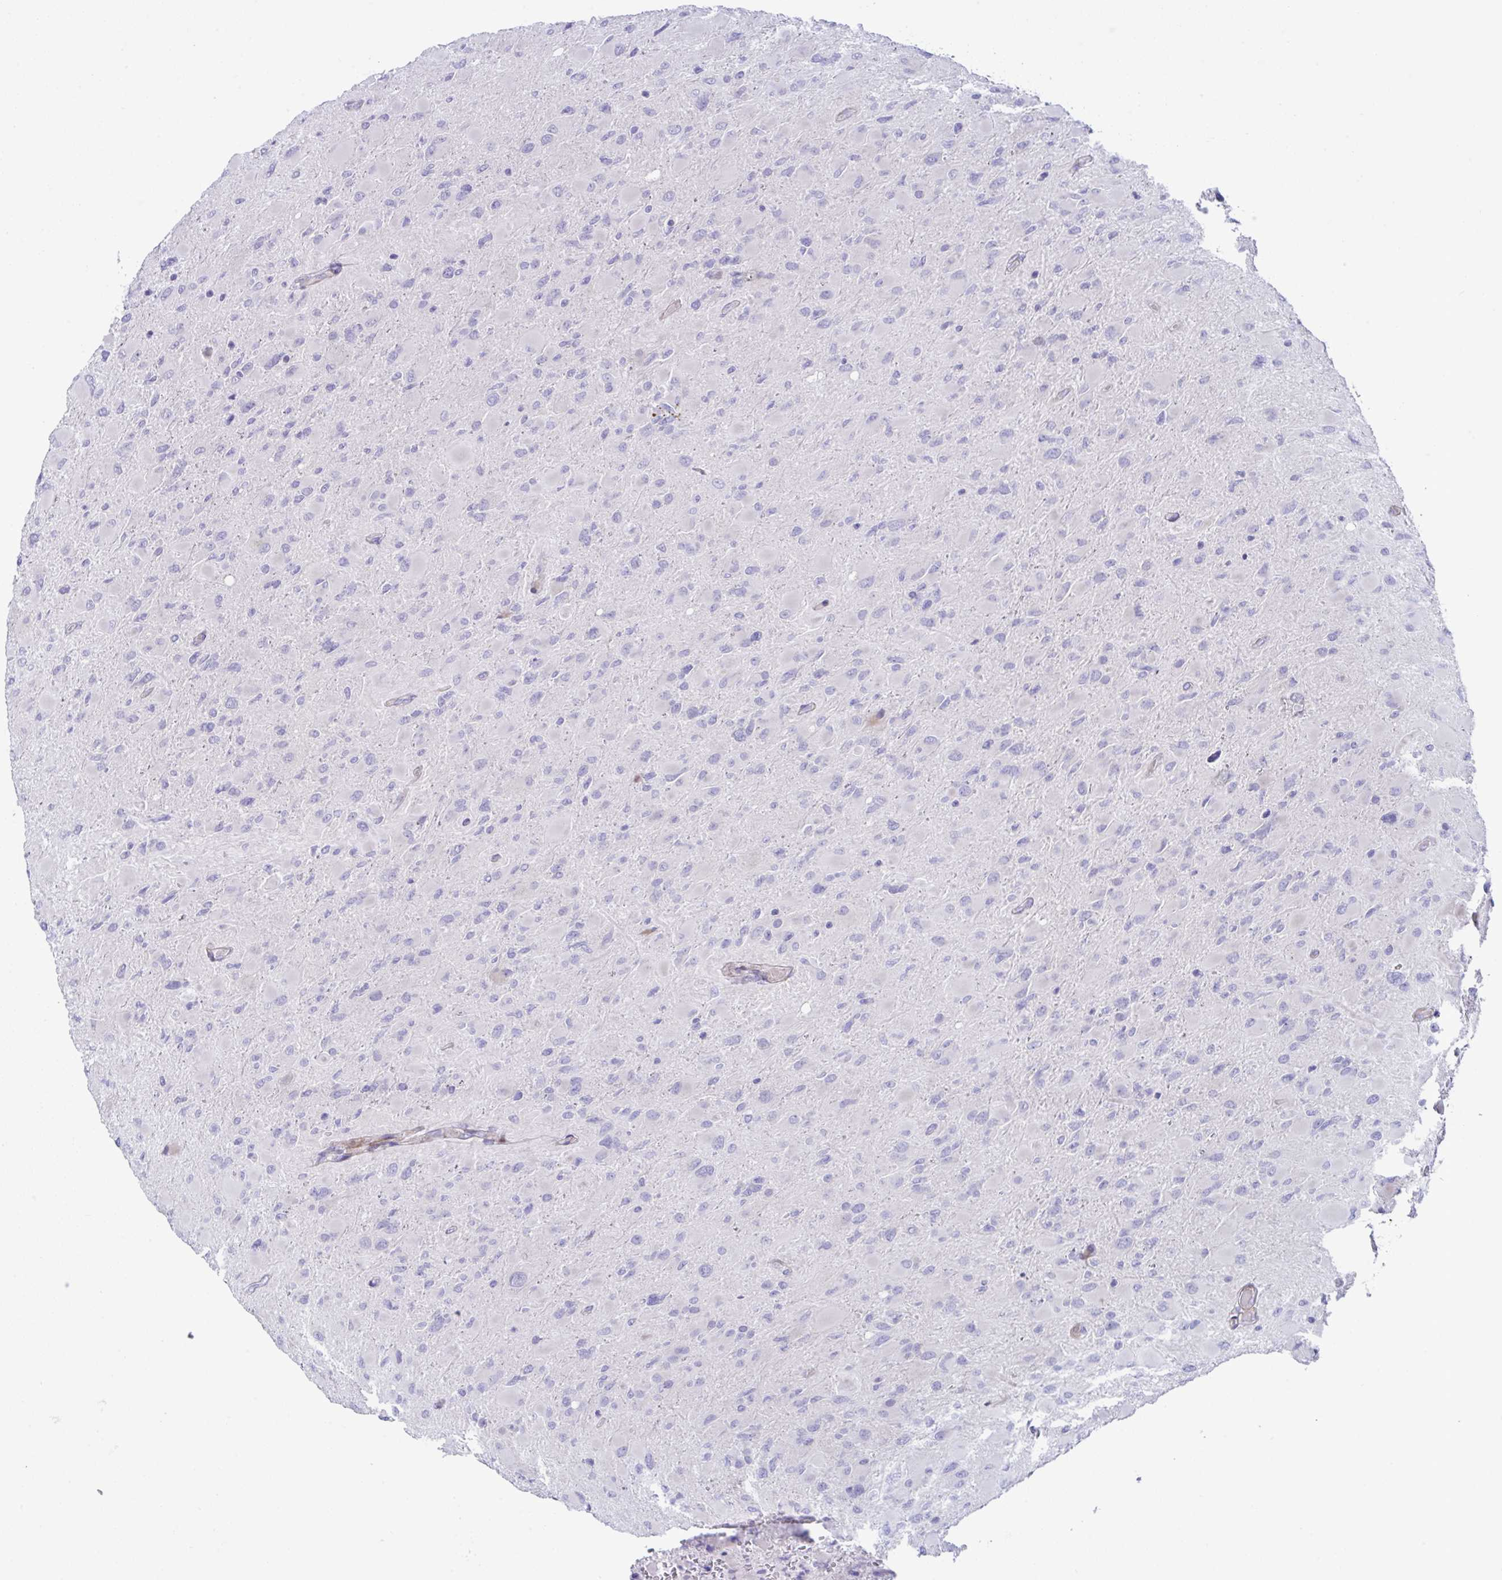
{"staining": {"intensity": "negative", "quantity": "none", "location": "none"}, "tissue": "glioma", "cell_type": "Tumor cells", "image_type": "cancer", "snomed": [{"axis": "morphology", "description": "Glioma, malignant, High grade"}, {"axis": "topography", "description": "Cerebral cortex"}], "caption": "Glioma was stained to show a protein in brown. There is no significant positivity in tumor cells.", "gene": "ZNF713", "patient": {"sex": "female", "age": 36}}